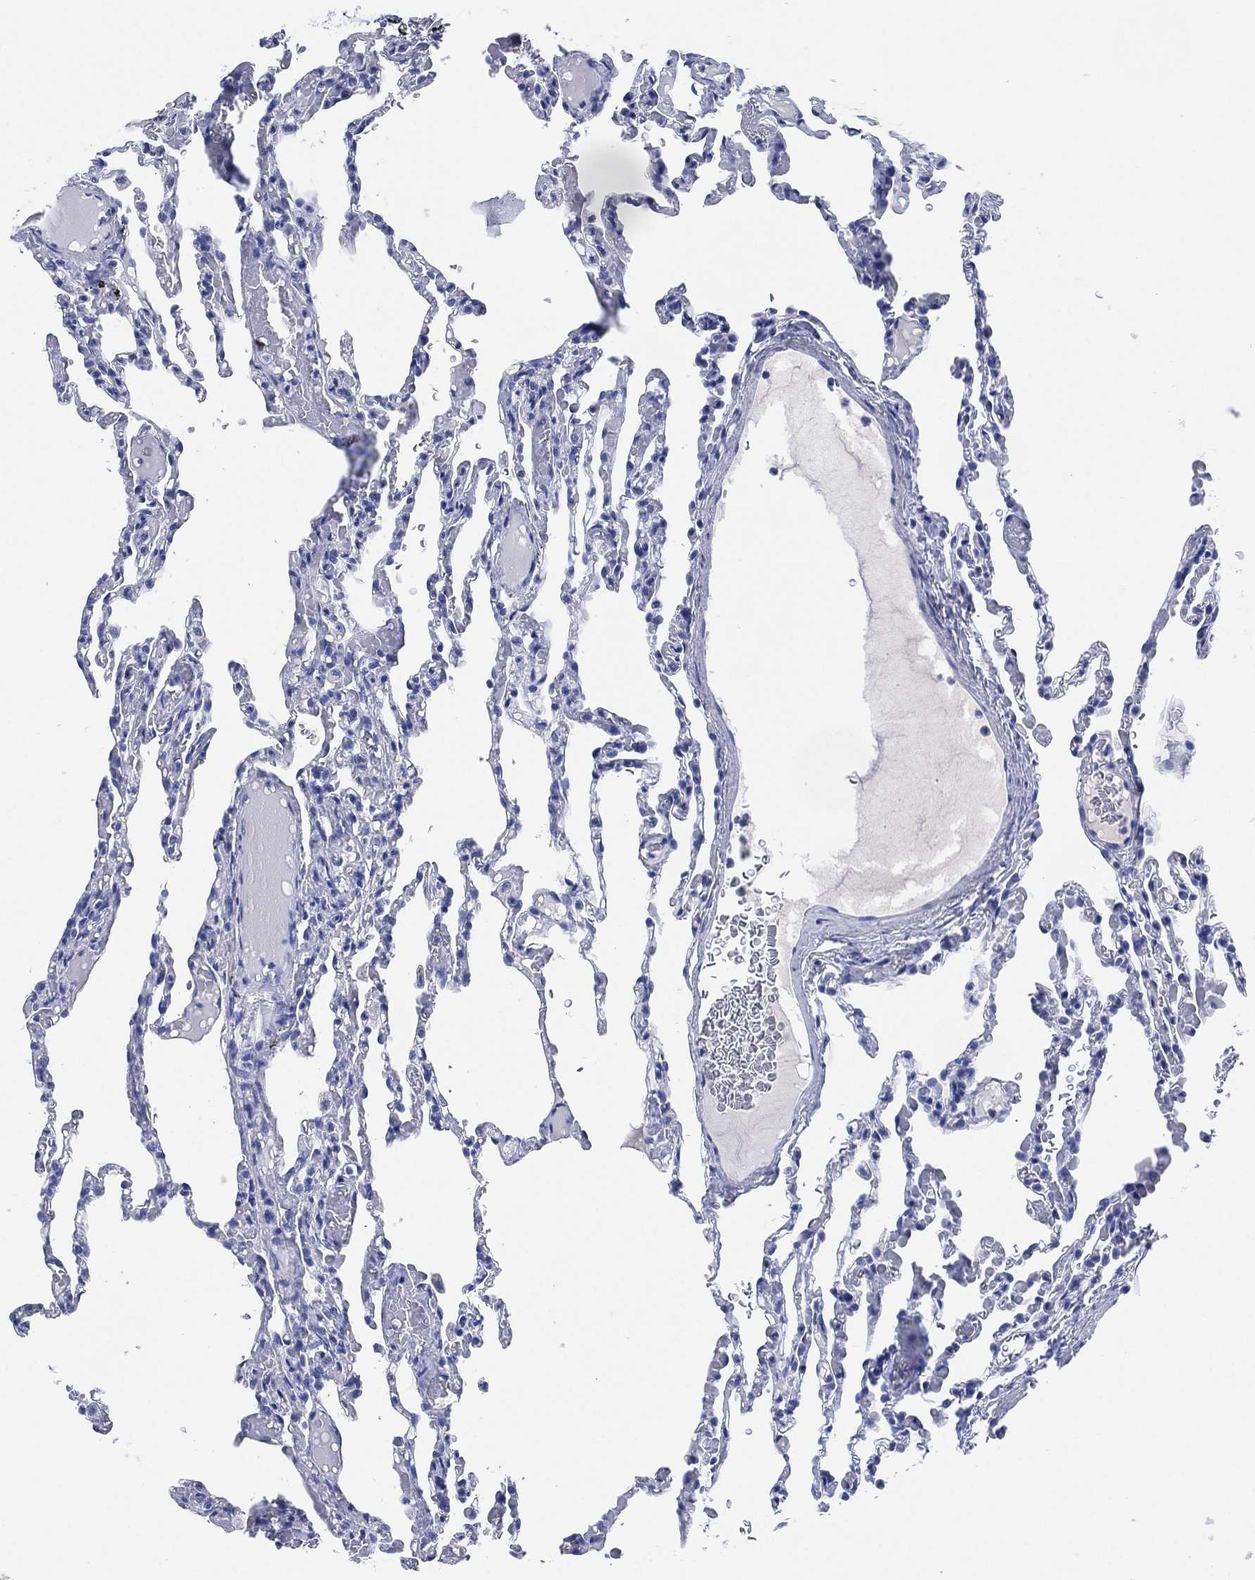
{"staining": {"intensity": "negative", "quantity": "none", "location": "none"}, "tissue": "lung", "cell_type": "Alveolar cells", "image_type": "normal", "snomed": [{"axis": "morphology", "description": "Normal tissue, NOS"}, {"axis": "topography", "description": "Lung"}], "caption": "Immunohistochemistry (IHC) photomicrograph of benign human lung stained for a protein (brown), which reveals no positivity in alveolar cells.", "gene": "SLC9C2", "patient": {"sex": "female", "age": 43}}